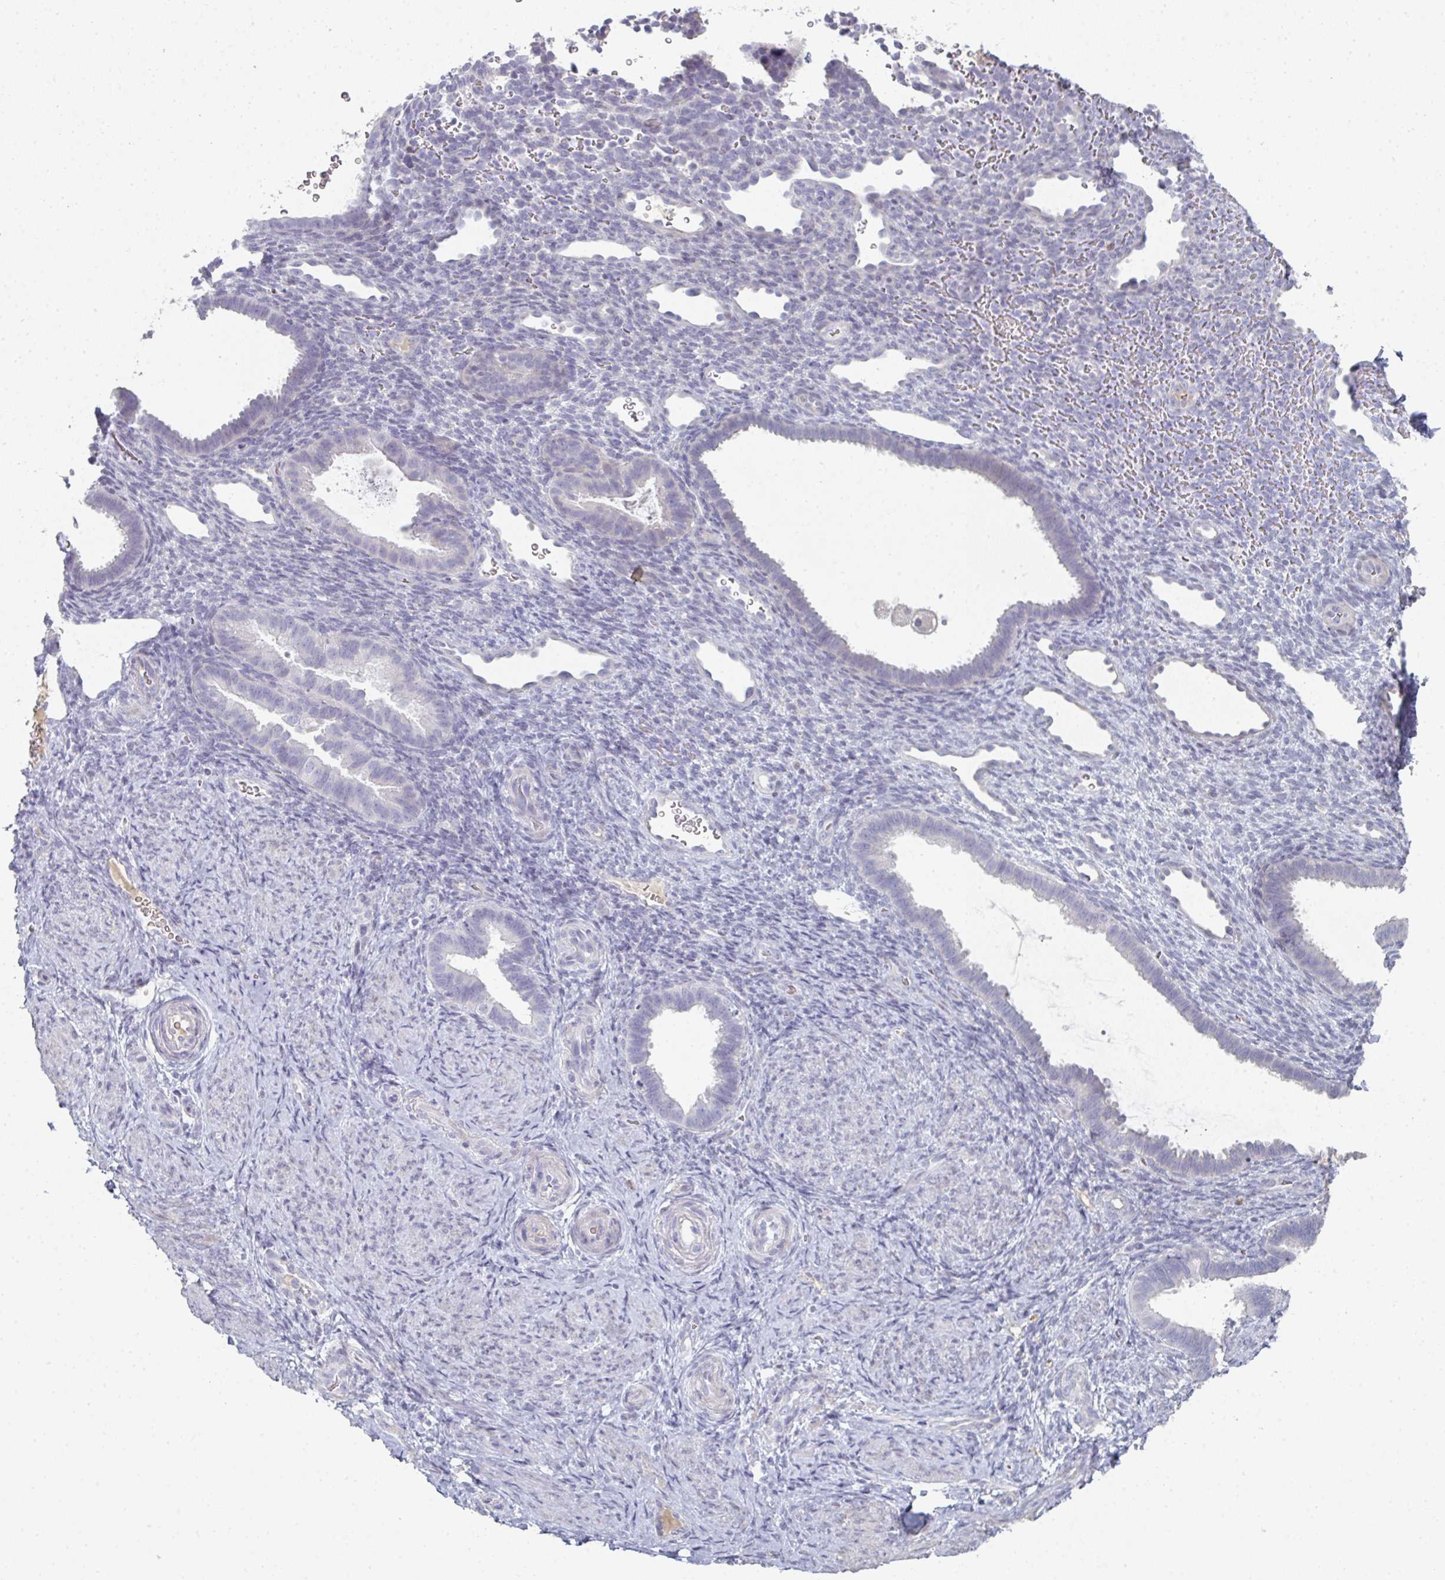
{"staining": {"intensity": "negative", "quantity": "none", "location": "none"}, "tissue": "endometrium", "cell_type": "Cells in endometrial stroma", "image_type": "normal", "snomed": [{"axis": "morphology", "description": "Normal tissue, NOS"}, {"axis": "topography", "description": "Endometrium"}], "caption": "Cells in endometrial stroma are negative for protein expression in benign human endometrium. (Brightfield microscopy of DAB immunohistochemistry at high magnification).", "gene": "A1CF", "patient": {"sex": "female", "age": 34}}